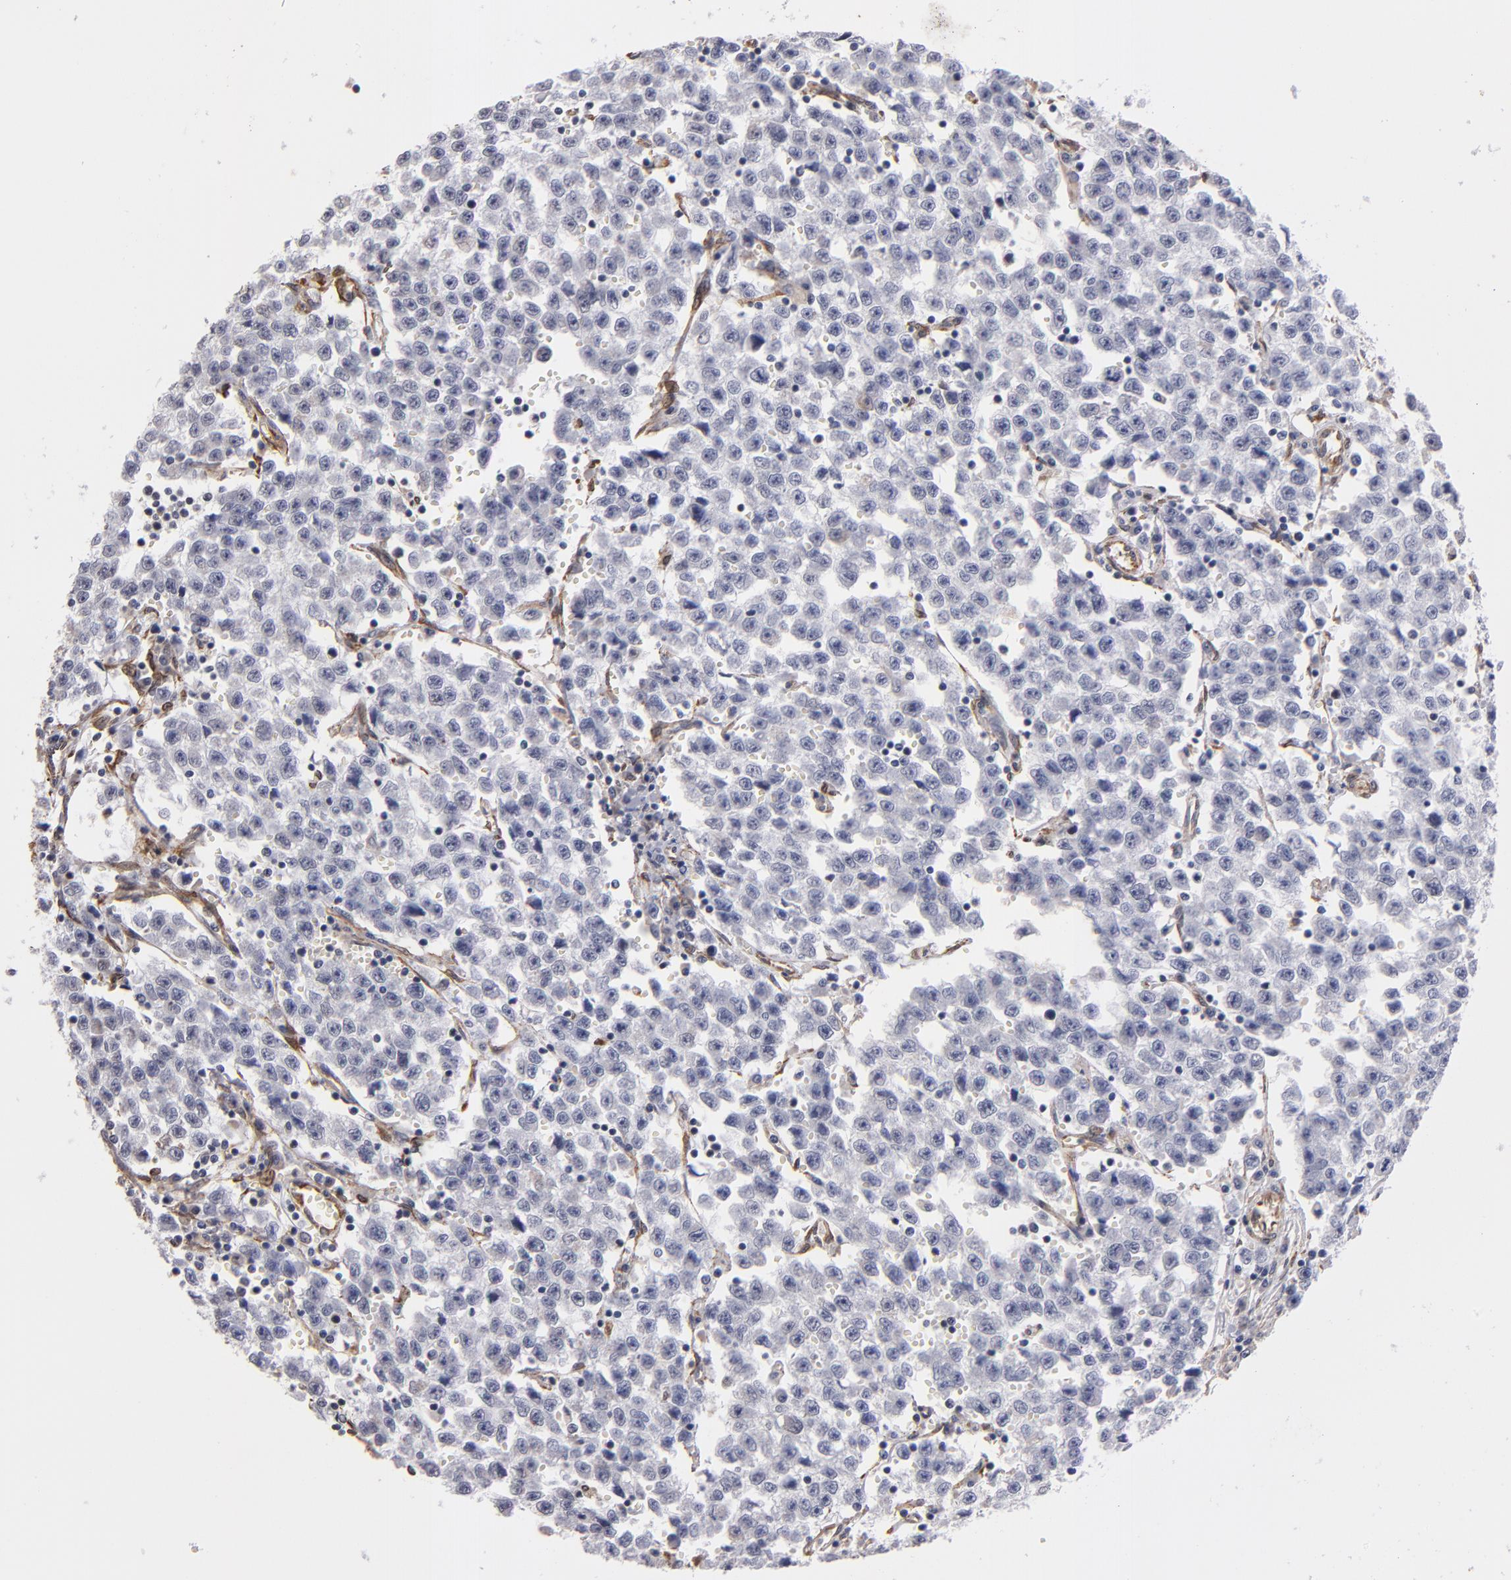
{"staining": {"intensity": "negative", "quantity": "none", "location": "none"}, "tissue": "testis cancer", "cell_type": "Tumor cells", "image_type": "cancer", "snomed": [{"axis": "morphology", "description": "Seminoma, NOS"}, {"axis": "topography", "description": "Testis"}], "caption": "The image demonstrates no significant staining in tumor cells of testis cancer.", "gene": "PGRMC1", "patient": {"sex": "male", "age": 35}}